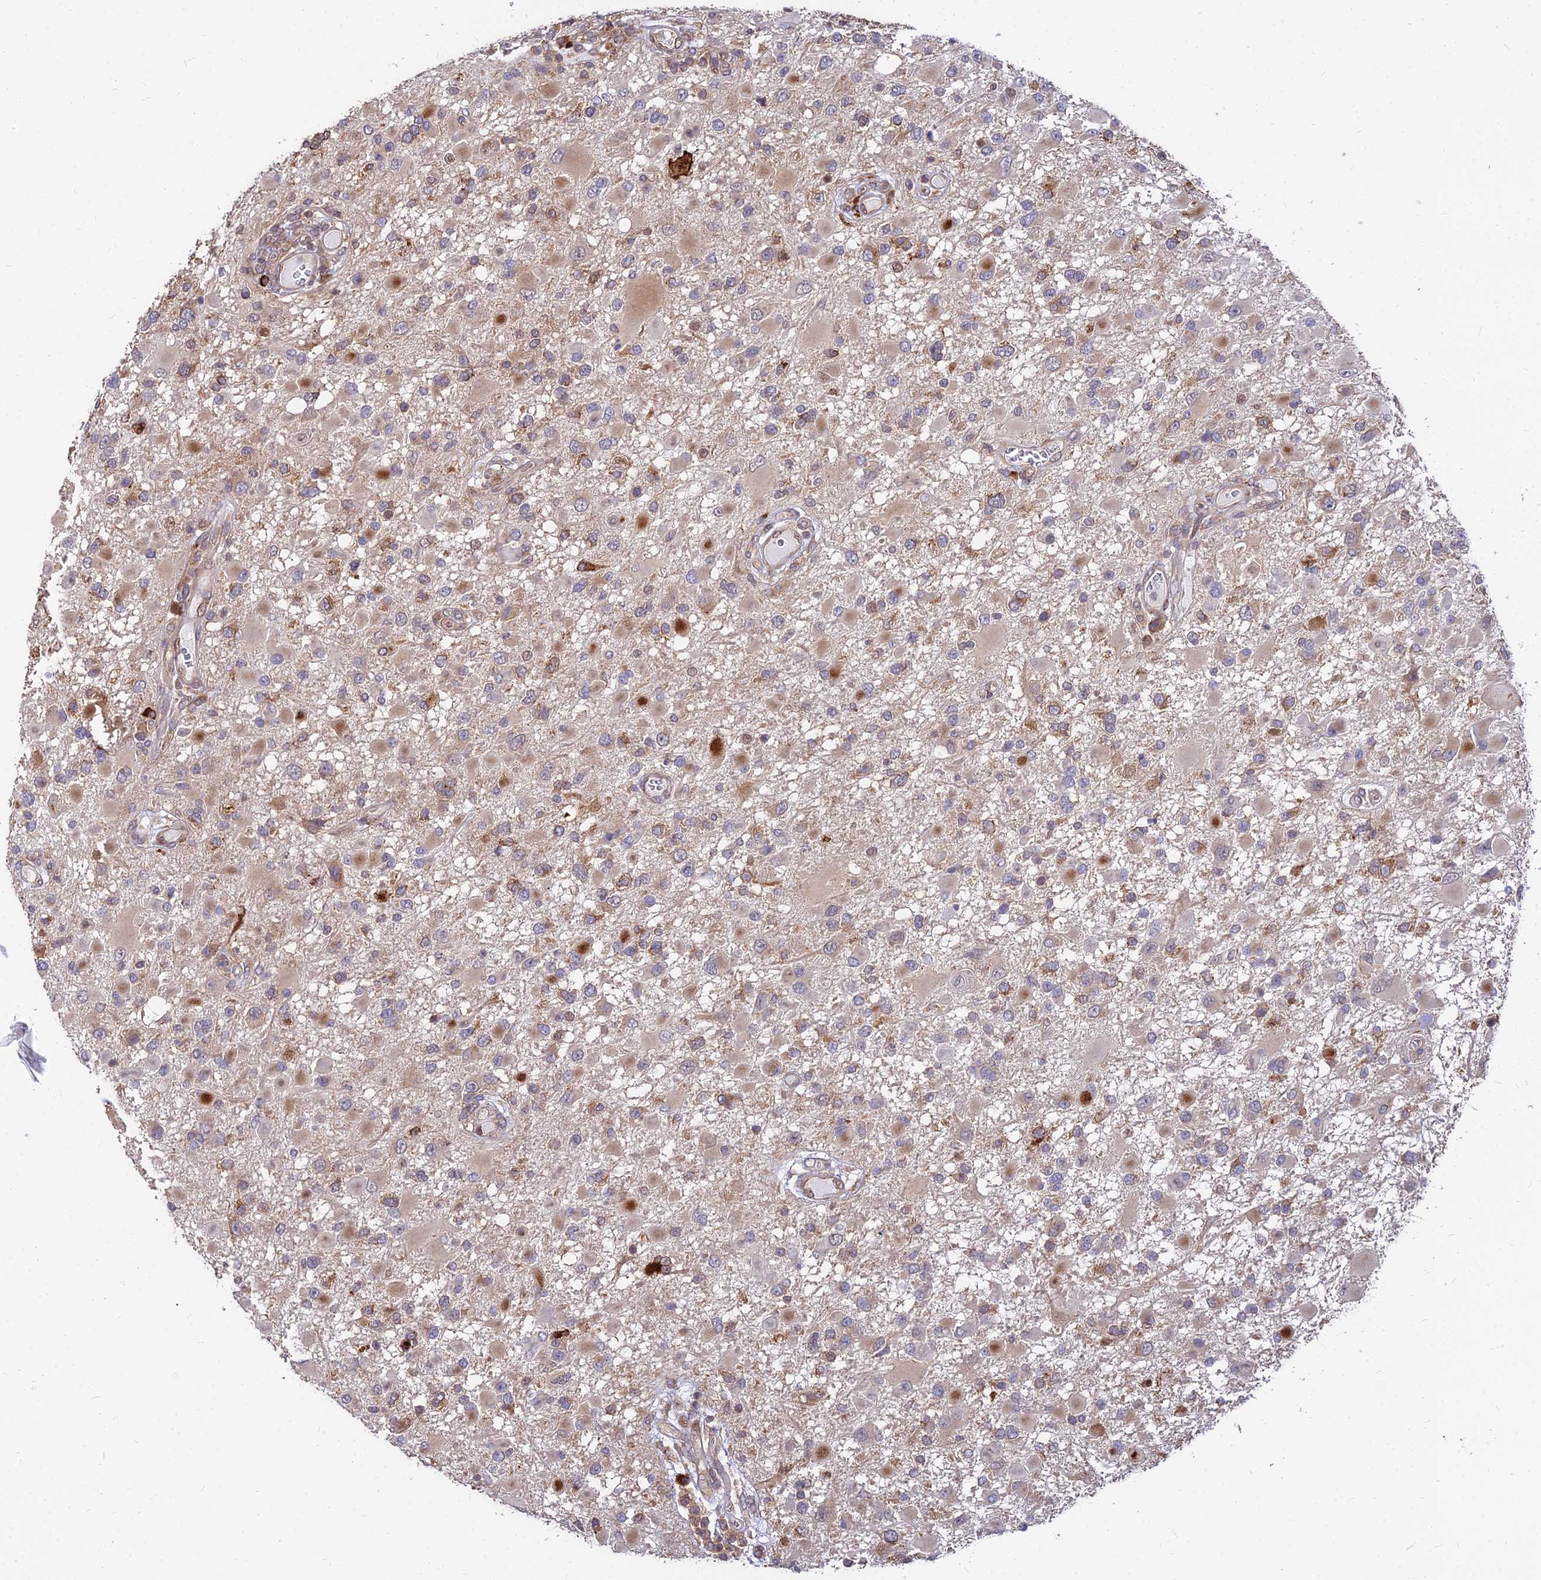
{"staining": {"intensity": "weak", "quantity": "<25%", "location": "cytoplasmic/membranous"}, "tissue": "glioma", "cell_type": "Tumor cells", "image_type": "cancer", "snomed": [{"axis": "morphology", "description": "Glioma, malignant, High grade"}, {"axis": "topography", "description": "Brain"}], "caption": "DAB (3,3'-diaminobenzidine) immunohistochemical staining of human glioma displays no significant positivity in tumor cells.", "gene": "CCT6B", "patient": {"sex": "male", "age": 53}}